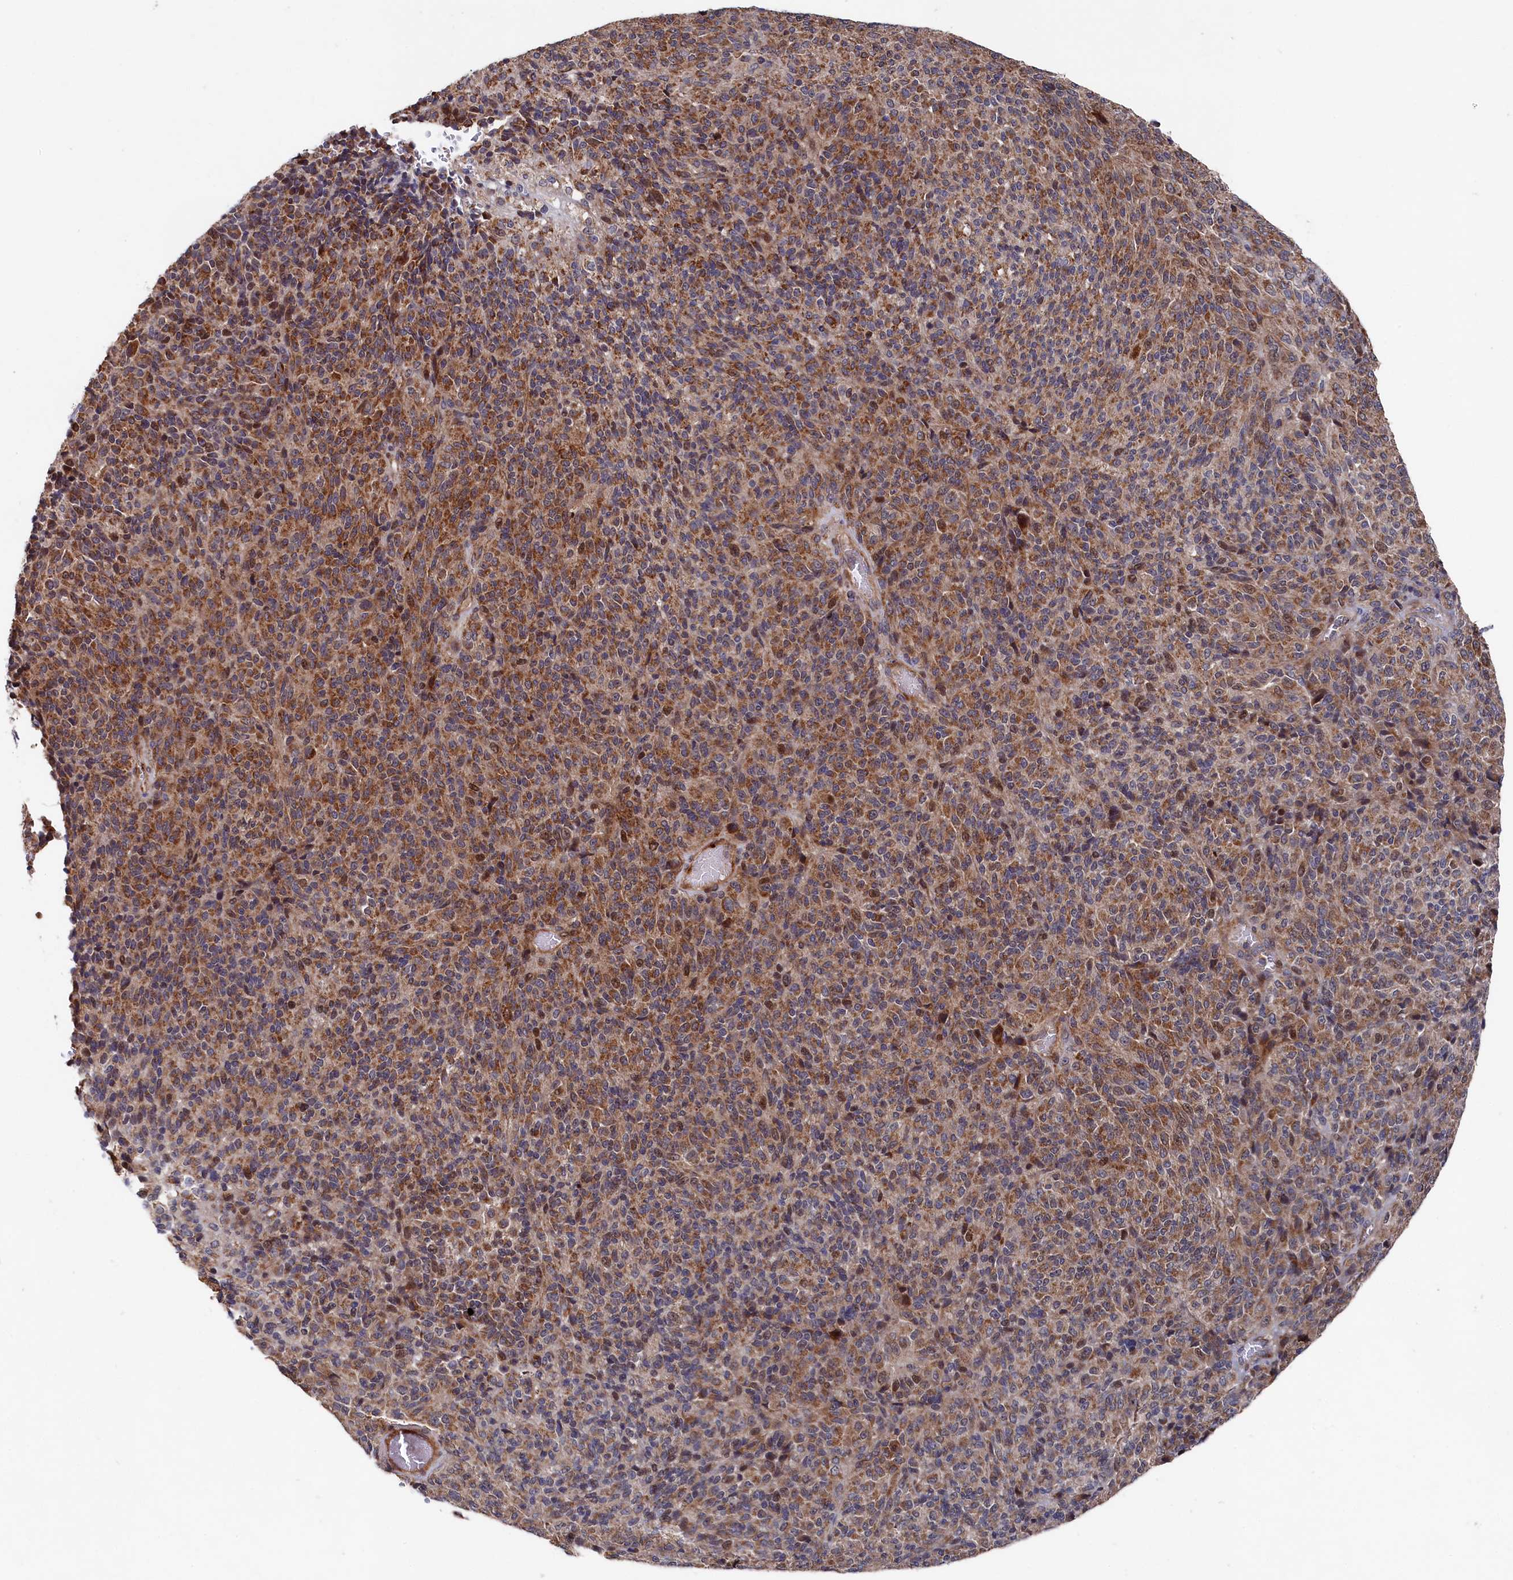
{"staining": {"intensity": "moderate", "quantity": ">75%", "location": "cytoplasmic/membranous"}, "tissue": "melanoma", "cell_type": "Tumor cells", "image_type": "cancer", "snomed": [{"axis": "morphology", "description": "Malignant melanoma, Metastatic site"}, {"axis": "topography", "description": "Brain"}], "caption": "An IHC micrograph of neoplastic tissue is shown. Protein staining in brown highlights moderate cytoplasmic/membranous positivity in melanoma within tumor cells.", "gene": "SUPV3L1", "patient": {"sex": "female", "age": 56}}